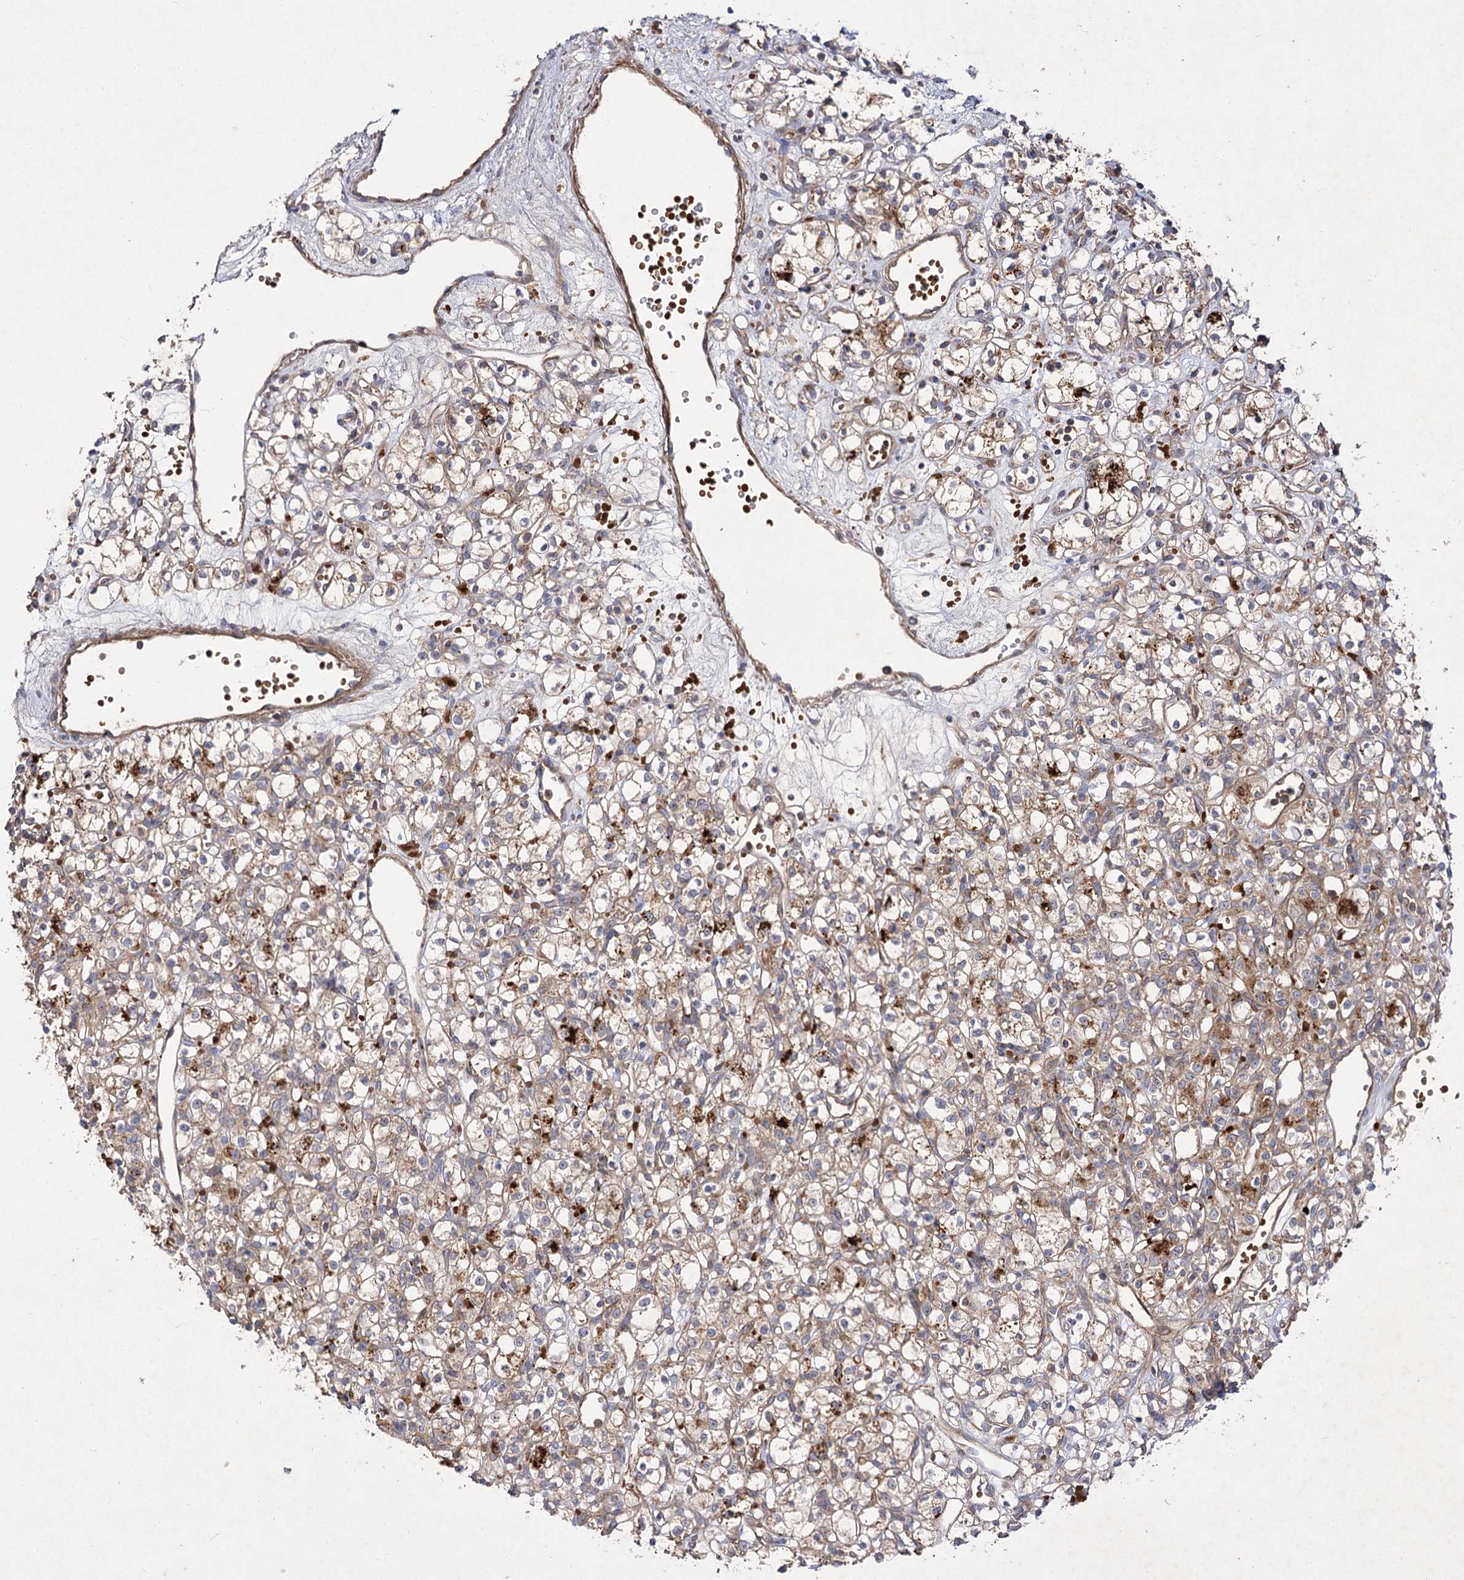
{"staining": {"intensity": "weak", "quantity": "25%-75%", "location": "cytoplasmic/membranous"}, "tissue": "renal cancer", "cell_type": "Tumor cells", "image_type": "cancer", "snomed": [{"axis": "morphology", "description": "Adenocarcinoma, NOS"}, {"axis": "topography", "description": "Kidney"}], "caption": "Renal cancer (adenocarcinoma) stained with DAB IHC reveals low levels of weak cytoplasmic/membranous staining in approximately 25%-75% of tumor cells. The staining was performed using DAB (3,3'-diaminobenzidine), with brown indicating positive protein expression. Nuclei are stained blue with hematoxylin.", "gene": "KIAA0825", "patient": {"sex": "female", "age": 59}}